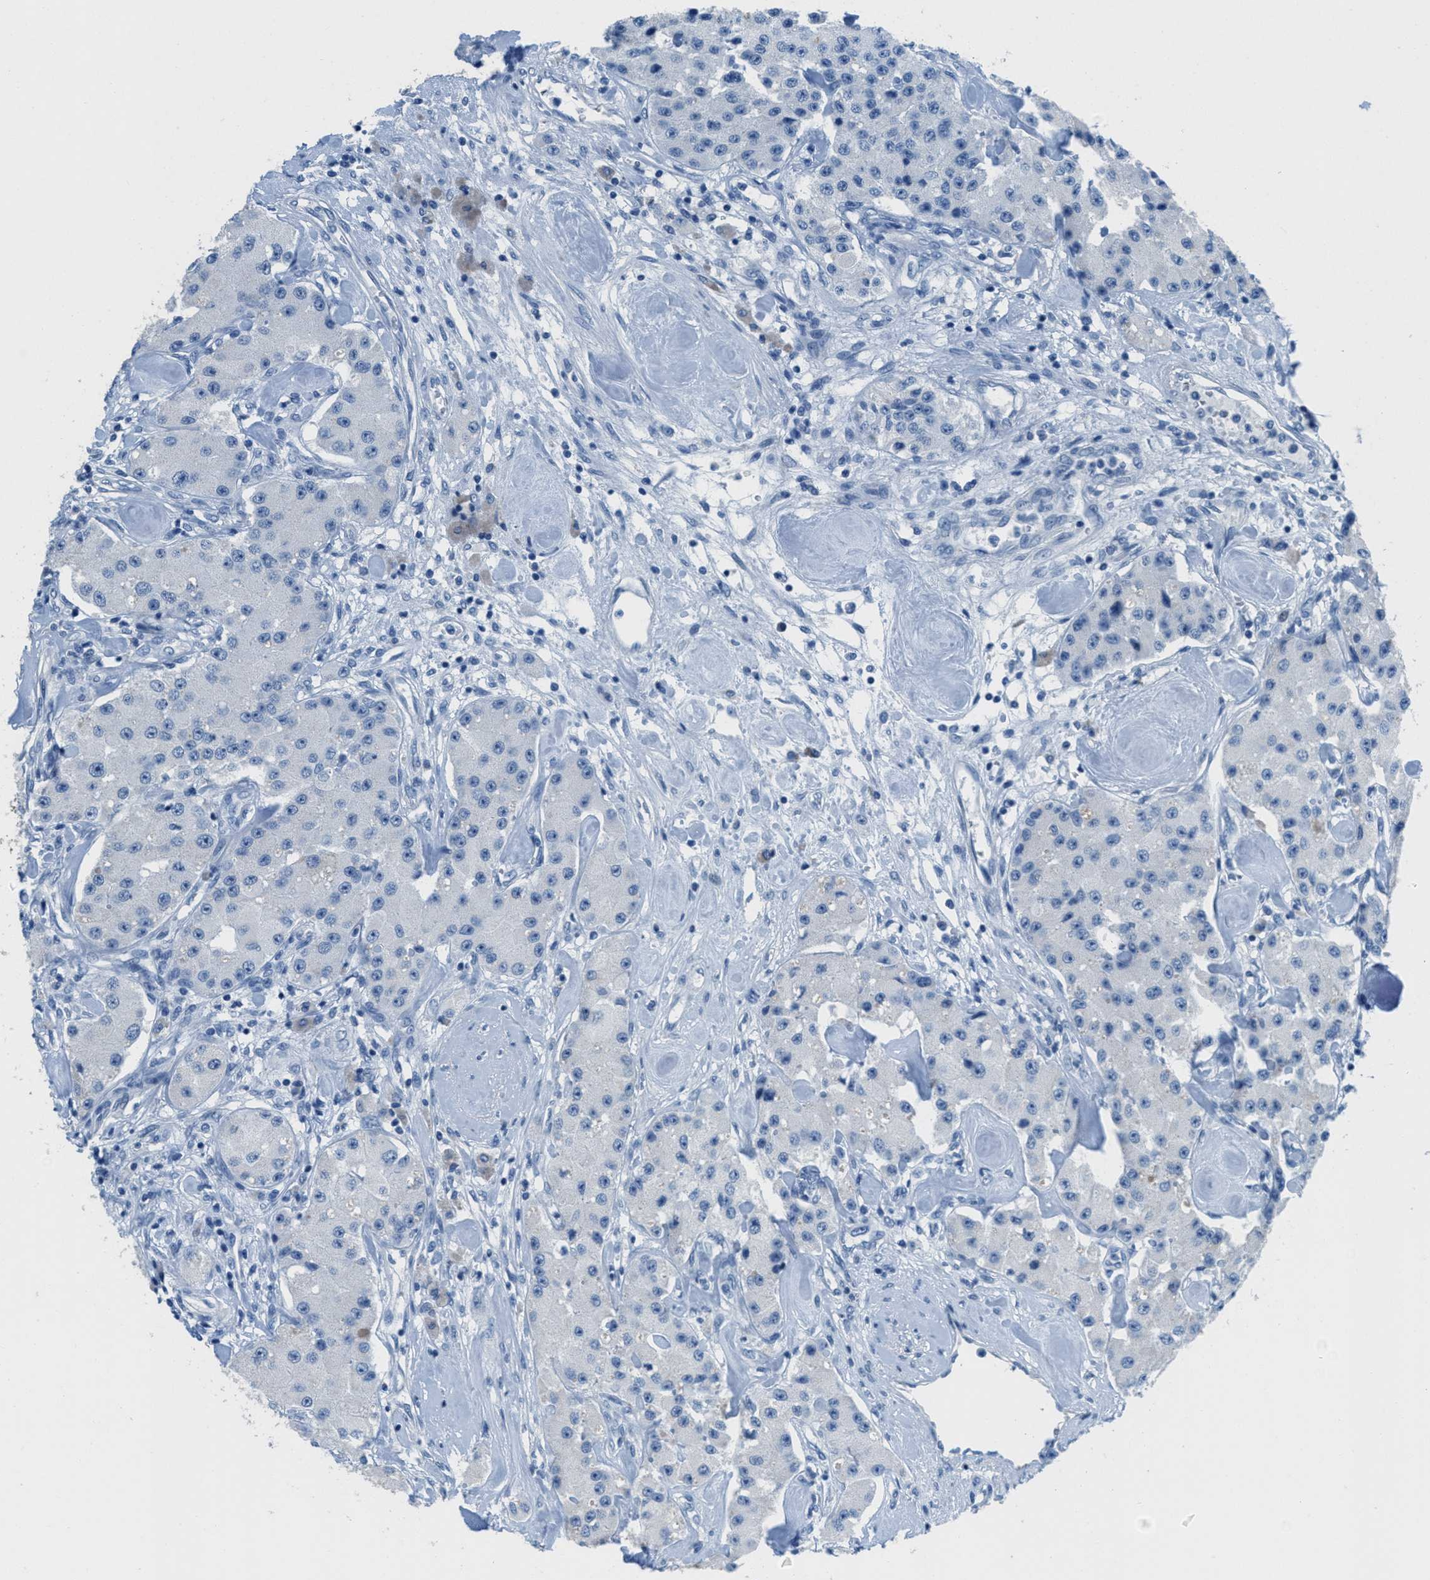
{"staining": {"intensity": "negative", "quantity": "none", "location": "none"}, "tissue": "carcinoid", "cell_type": "Tumor cells", "image_type": "cancer", "snomed": [{"axis": "morphology", "description": "Carcinoid, malignant, NOS"}, {"axis": "topography", "description": "Pancreas"}], "caption": "Image shows no protein staining in tumor cells of carcinoid tissue.", "gene": "MGARP", "patient": {"sex": "male", "age": 41}}